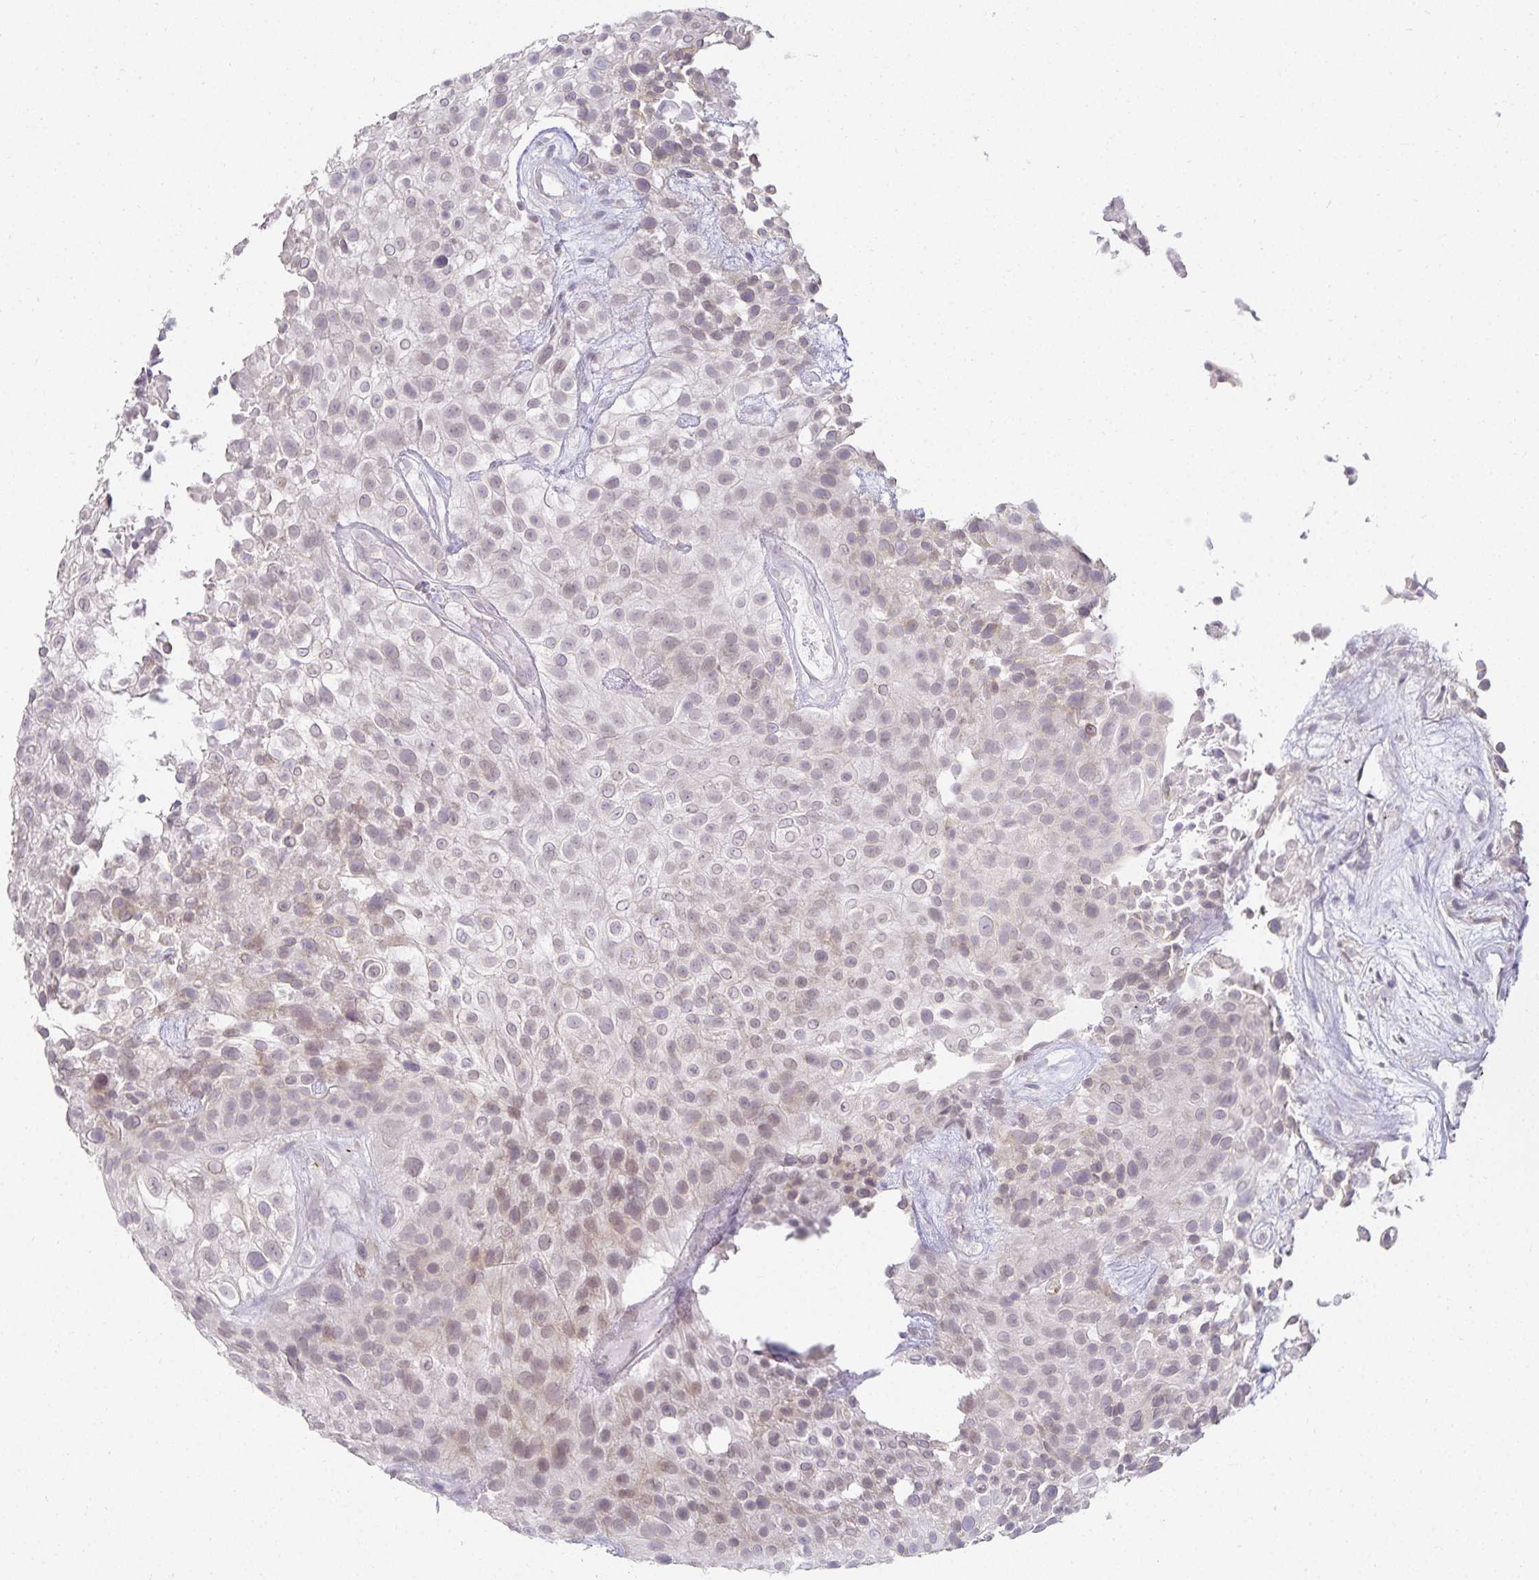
{"staining": {"intensity": "weak", "quantity": "<25%", "location": "nuclear"}, "tissue": "urothelial cancer", "cell_type": "Tumor cells", "image_type": "cancer", "snomed": [{"axis": "morphology", "description": "Urothelial carcinoma, High grade"}, {"axis": "topography", "description": "Urinary bladder"}], "caption": "The IHC histopathology image has no significant expression in tumor cells of urothelial cancer tissue.", "gene": "GP2", "patient": {"sex": "male", "age": 56}}